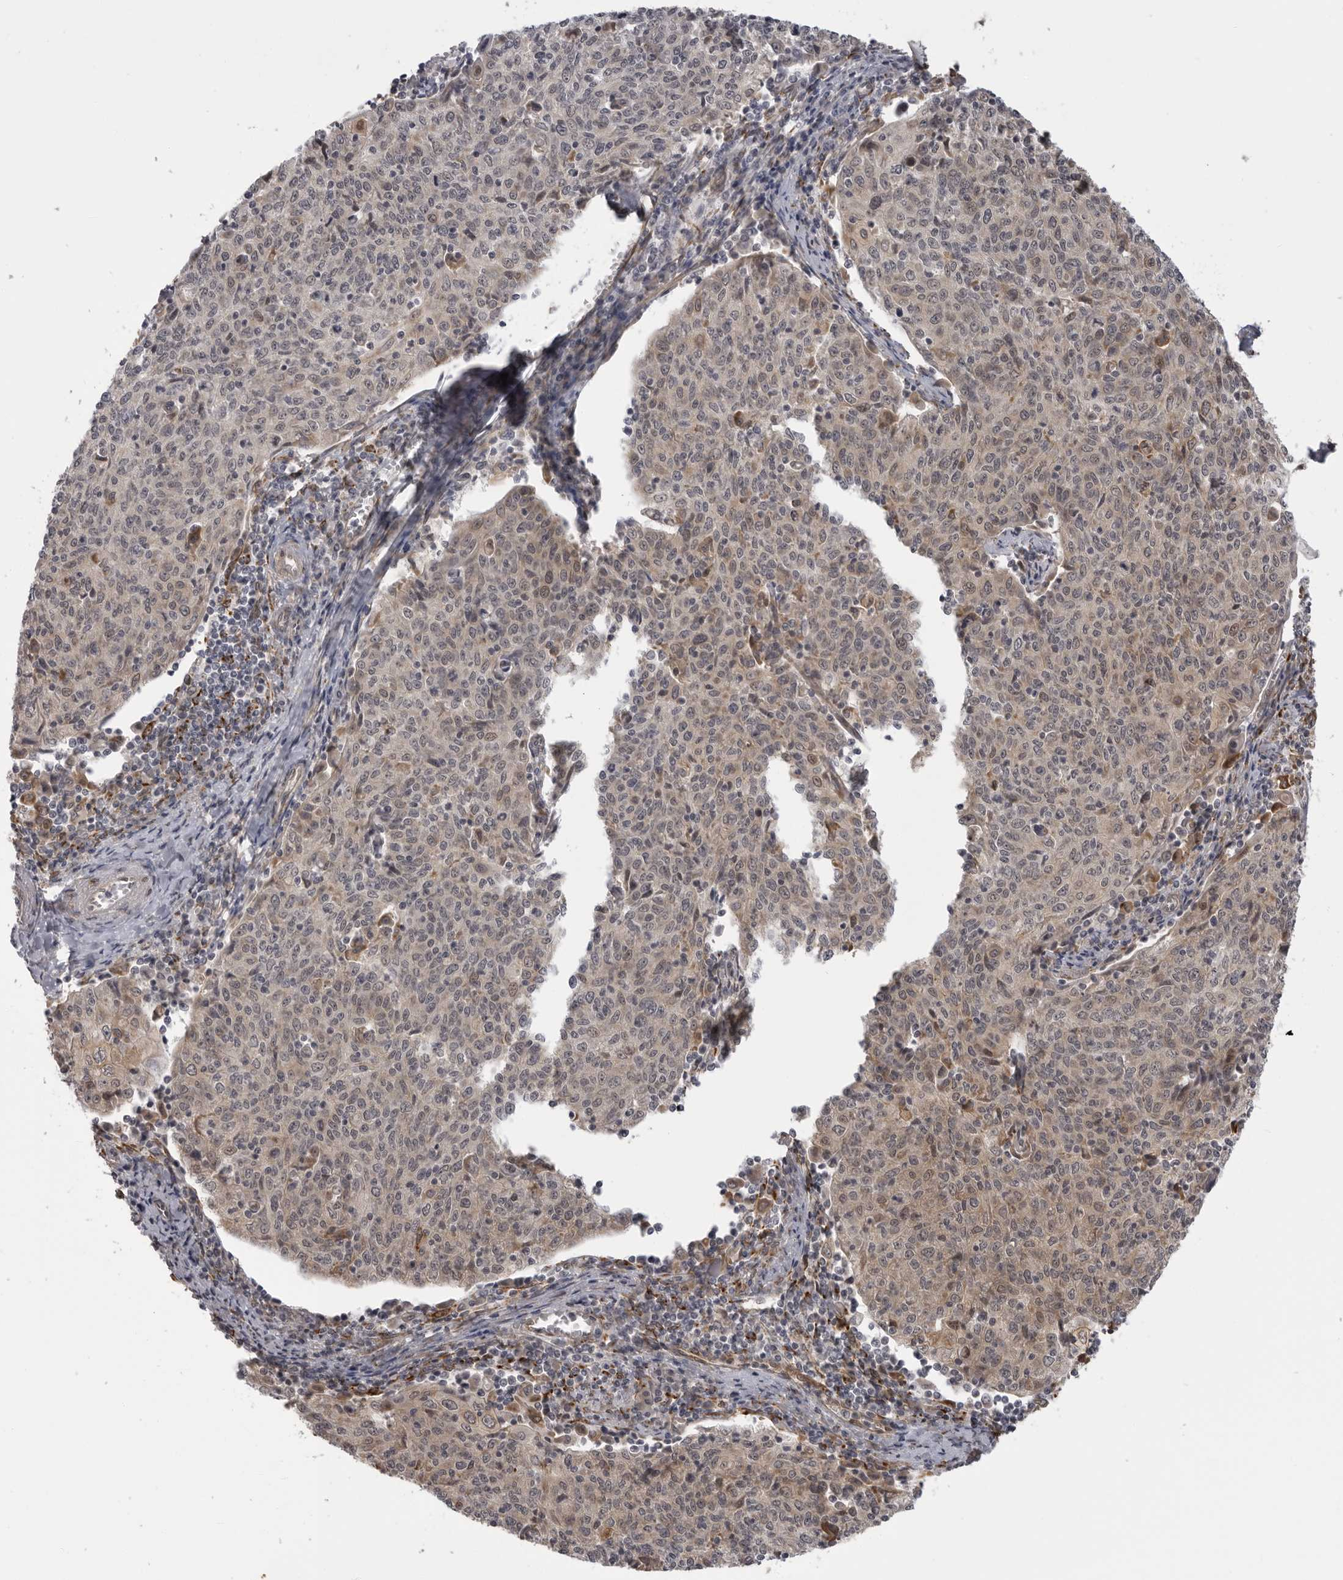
{"staining": {"intensity": "weak", "quantity": ">75%", "location": "cytoplasmic/membranous"}, "tissue": "cervical cancer", "cell_type": "Tumor cells", "image_type": "cancer", "snomed": [{"axis": "morphology", "description": "Squamous cell carcinoma, NOS"}, {"axis": "topography", "description": "Cervix"}], "caption": "A brown stain highlights weak cytoplasmic/membranous positivity of a protein in cervical squamous cell carcinoma tumor cells. (DAB IHC with brightfield microscopy, high magnification).", "gene": "DNAH14", "patient": {"sex": "female", "age": 48}}